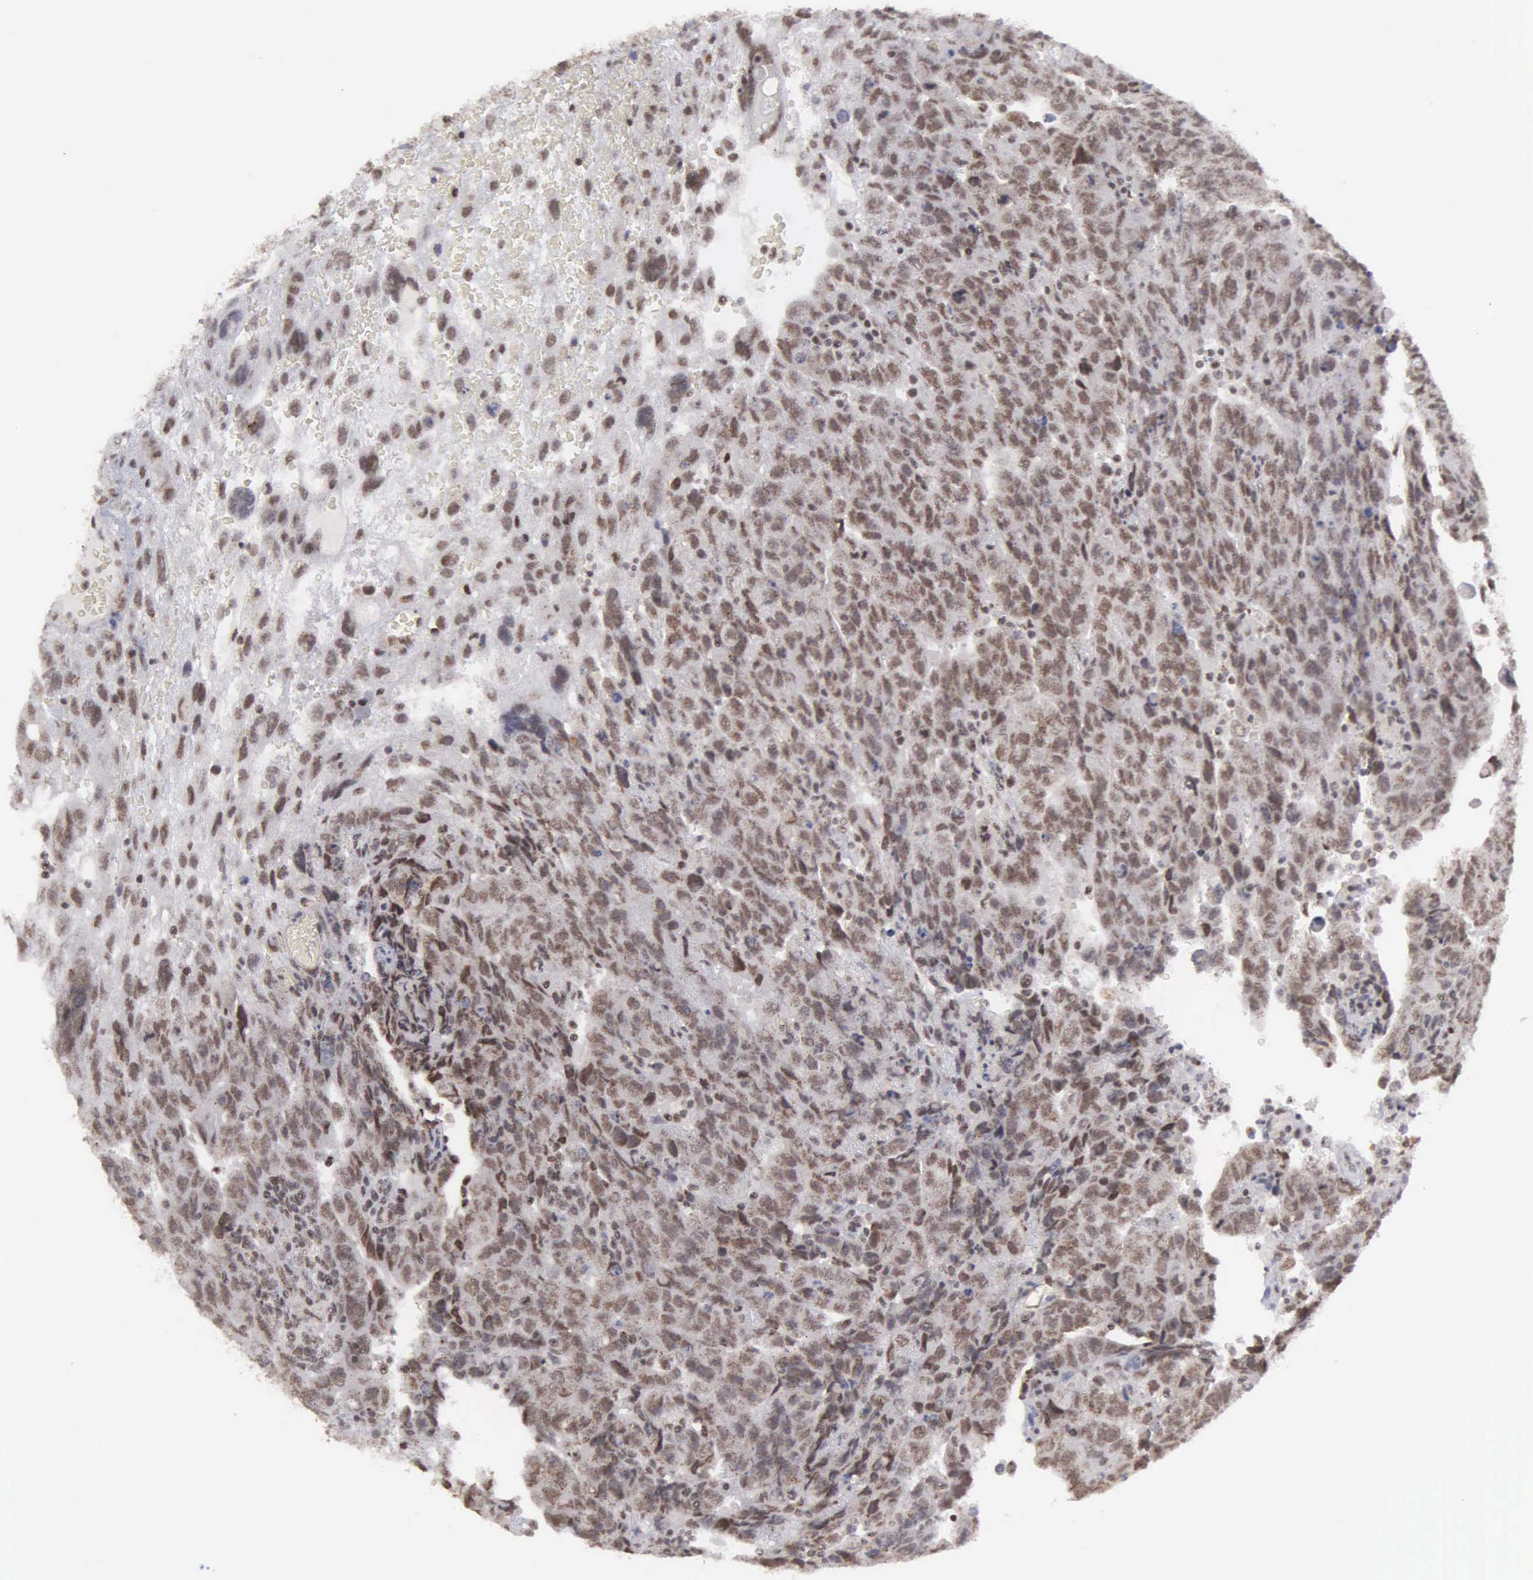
{"staining": {"intensity": "moderate", "quantity": ">75%", "location": "cytoplasmic/membranous,nuclear"}, "tissue": "testis cancer", "cell_type": "Tumor cells", "image_type": "cancer", "snomed": [{"axis": "morphology", "description": "Carcinoma, Embryonal, NOS"}, {"axis": "topography", "description": "Testis"}], "caption": "Immunohistochemical staining of human testis cancer (embryonal carcinoma) demonstrates medium levels of moderate cytoplasmic/membranous and nuclear protein staining in approximately >75% of tumor cells.", "gene": "GTF2A1", "patient": {"sex": "male", "age": 28}}